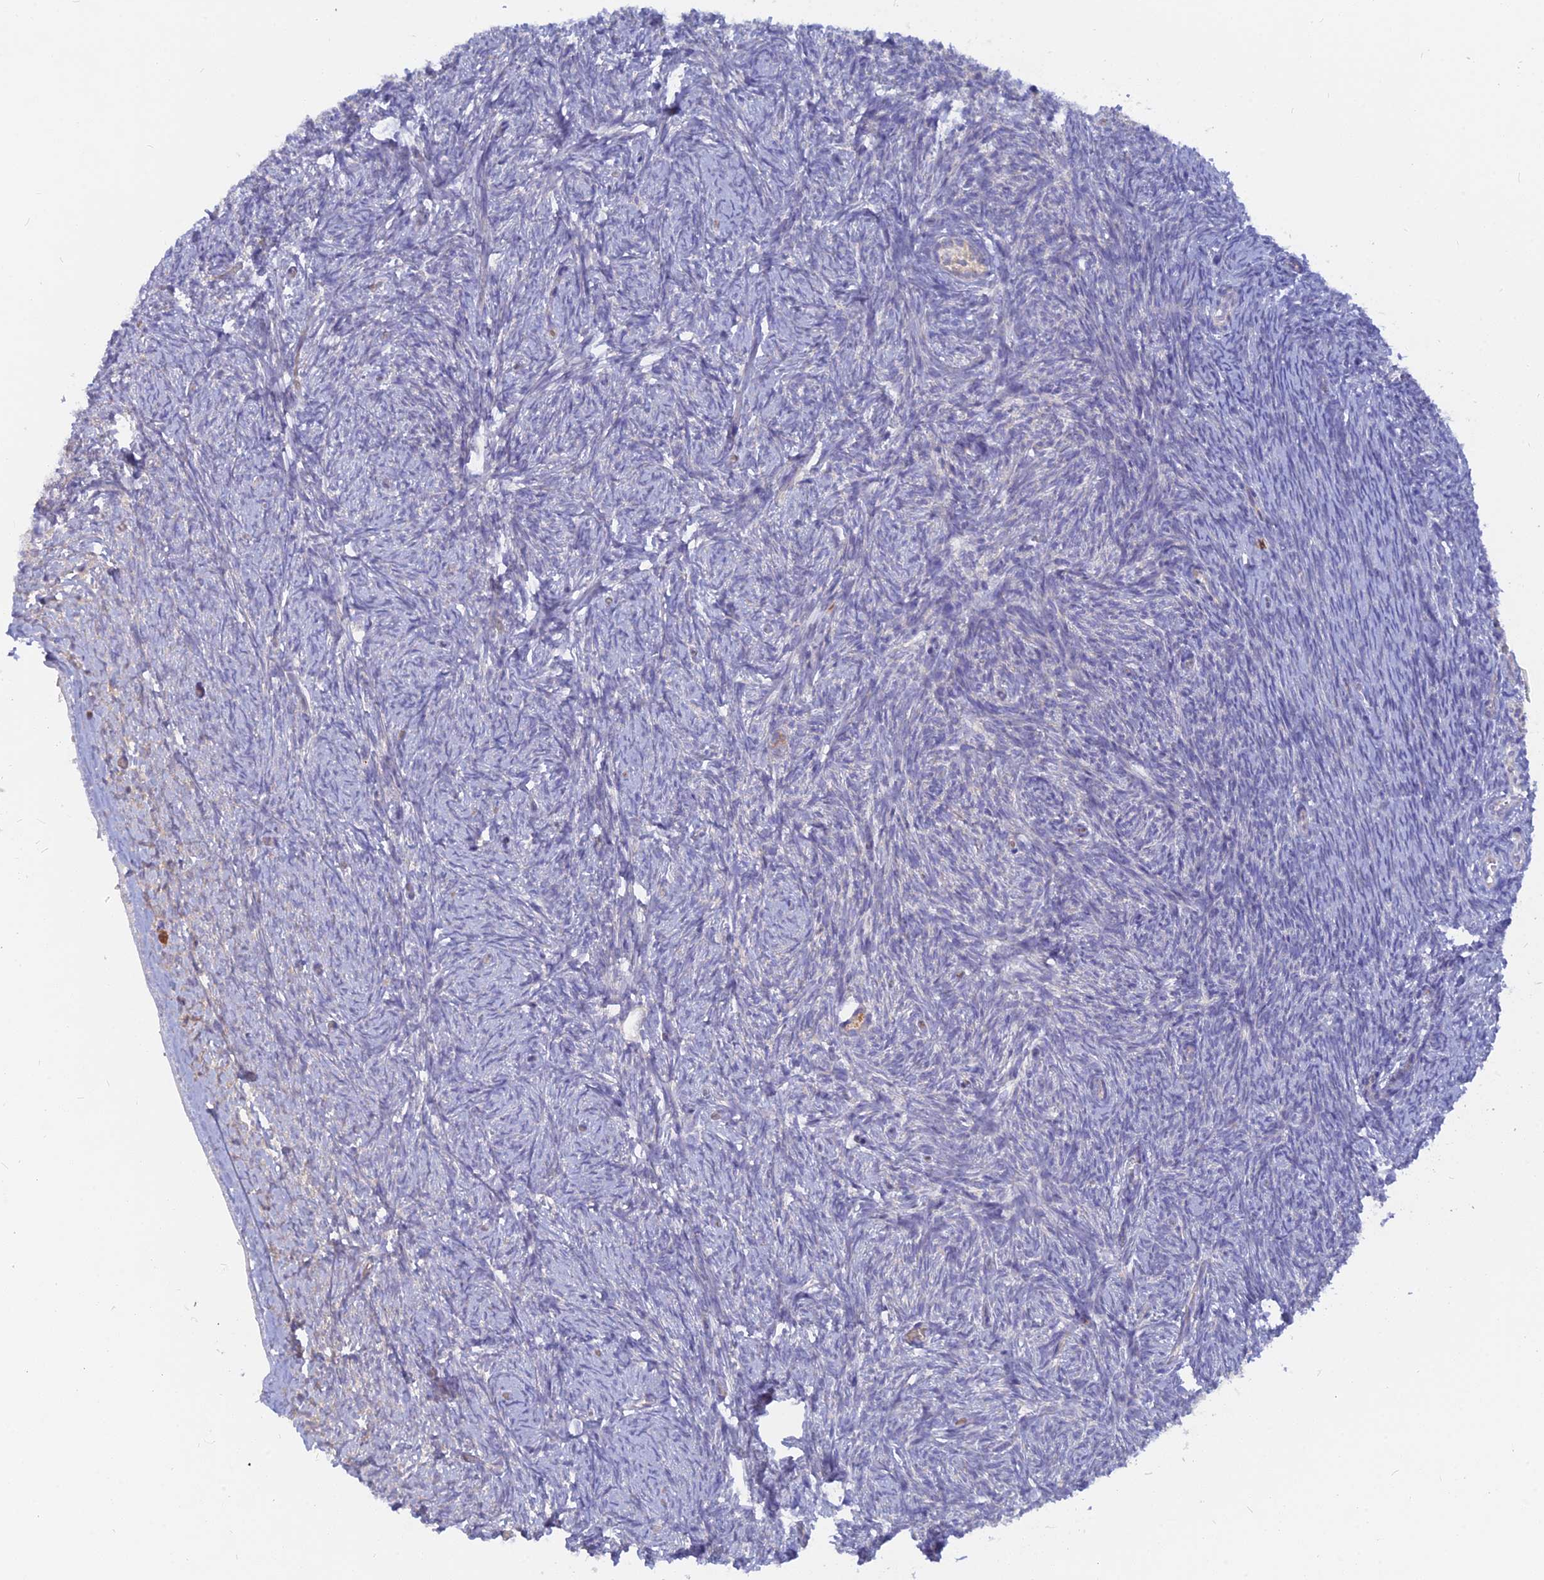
{"staining": {"intensity": "weak", "quantity": ">75%", "location": "cytoplasmic/membranous"}, "tissue": "ovary", "cell_type": "Follicle cells", "image_type": "normal", "snomed": [{"axis": "morphology", "description": "Normal tissue, NOS"}, {"axis": "topography", "description": "Ovary"}], "caption": "Immunohistochemistry staining of normal ovary, which demonstrates low levels of weak cytoplasmic/membranous expression in about >75% of follicle cells indicating weak cytoplasmic/membranous protein expression. The staining was performed using DAB (3,3'-diaminobenzidine) (brown) for protein detection and nuclei were counterstained in hematoxylin (blue).", "gene": "CACNA1B", "patient": {"sex": "female", "age": 44}}